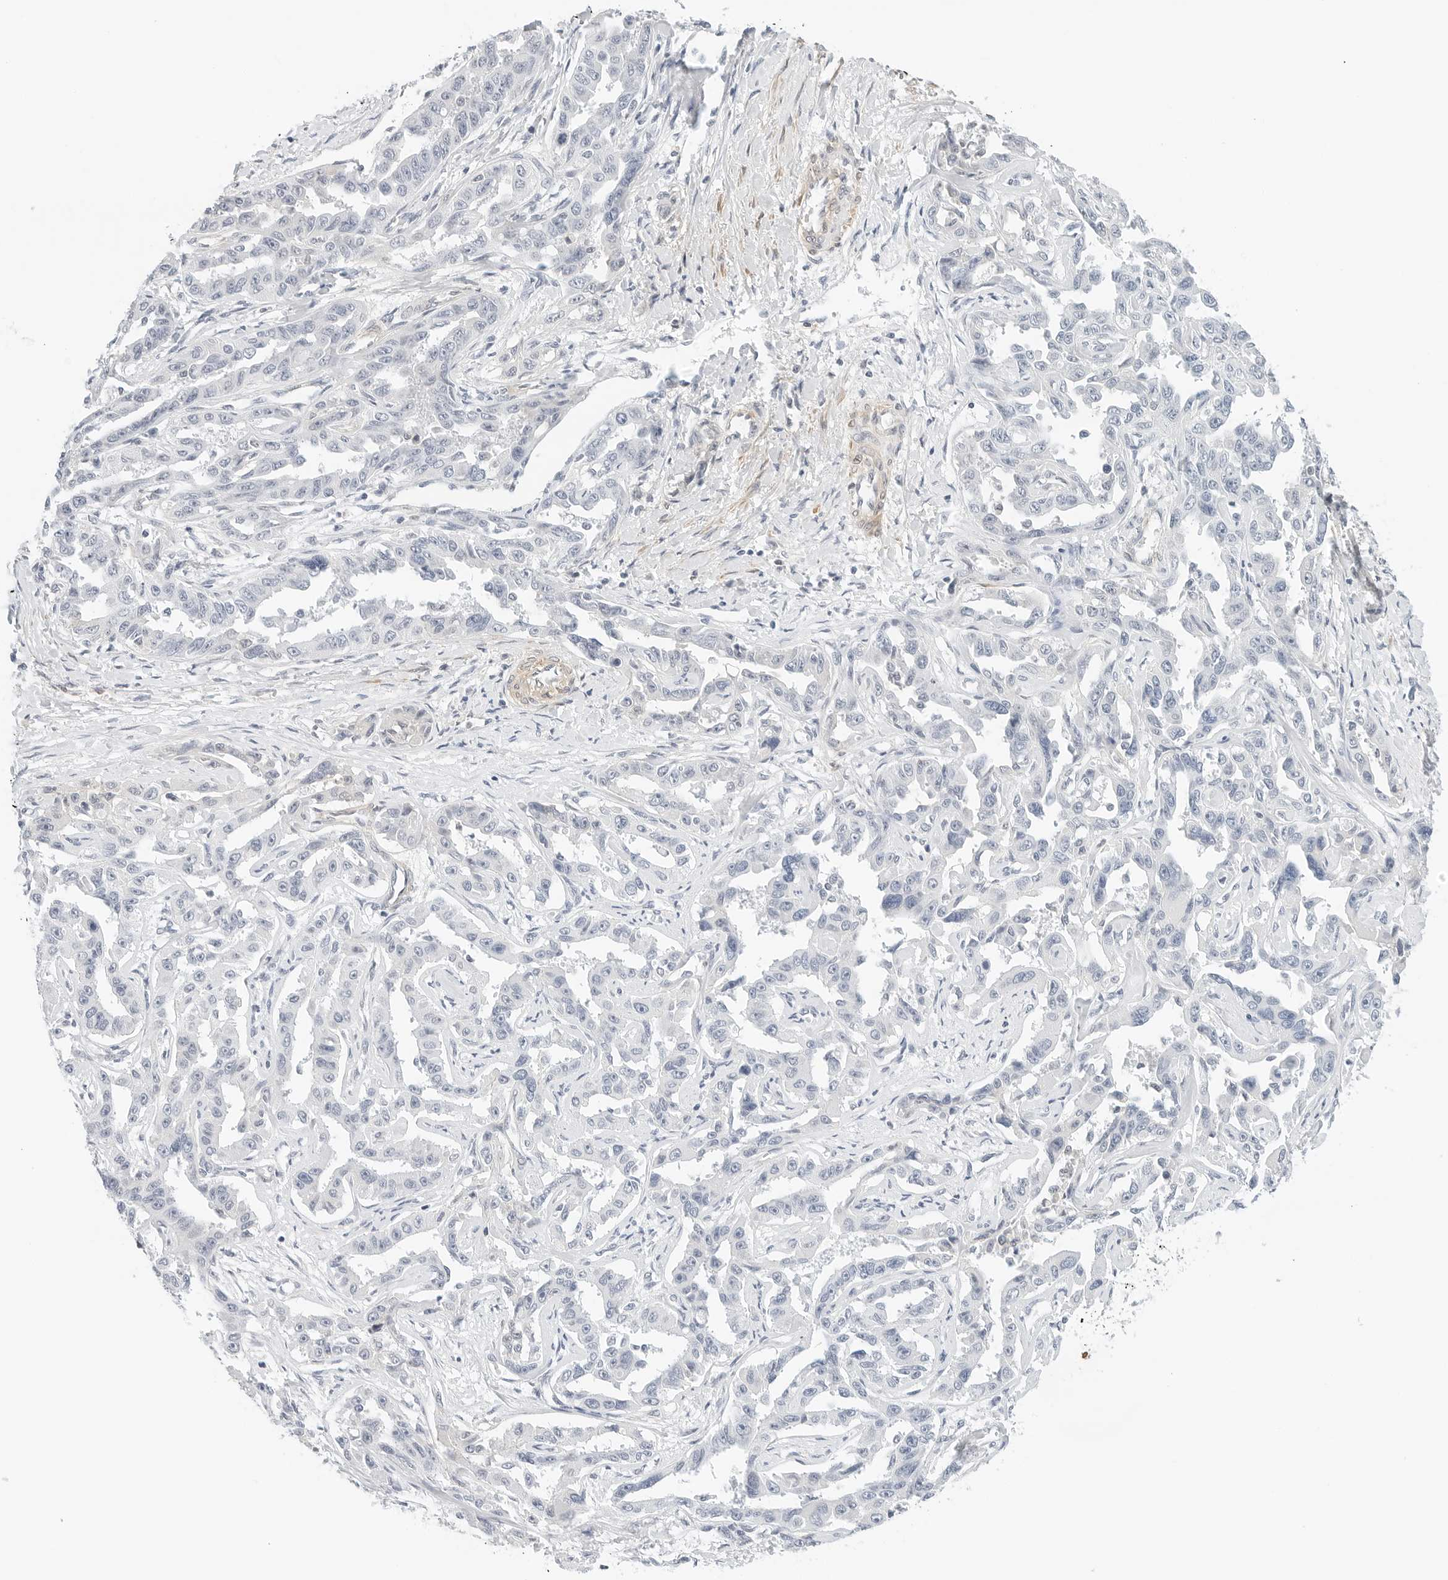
{"staining": {"intensity": "negative", "quantity": "none", "location": "none"}, "tissue": "liver cancer", "cell_type": "Tumor cells", "image_type": "cancer", "snomed": [{"axis": "morphology", "description": "Cholangiocarcinoma"}, {"axis": "topography", "description": "Liver"}], "caption": "Immunohistochemistry photomicrograph of human liver cancer (cholangiocarcinoma) stained for a protein (brown), which demonstrates no positivity in tumor cells.", "gene": "PKDCC", "patient": {"sex": "male", "age": 59}}